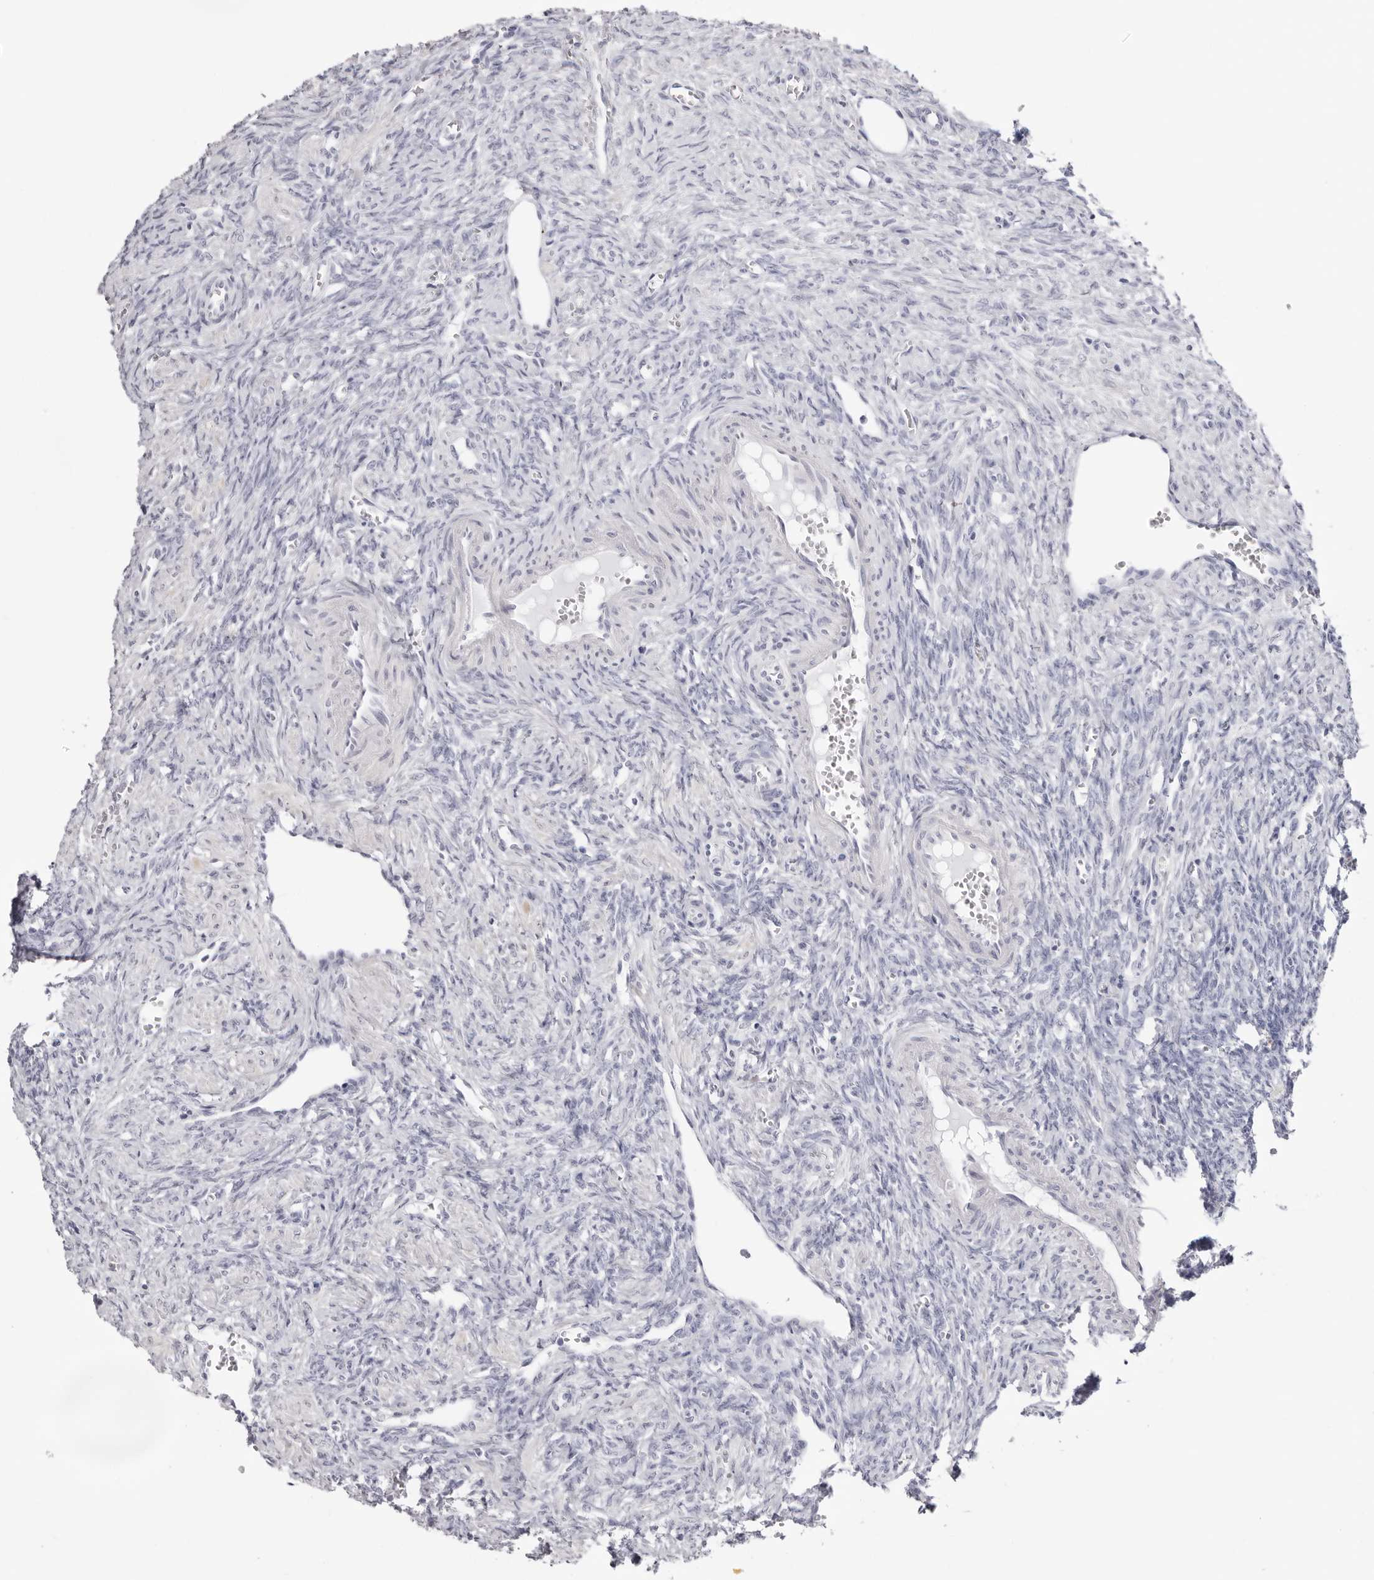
{"staining": {"intensity": "negative", "quantity": "none", "location": "none"}, "tissue": "ovary", "cell_type": "Ovarian stroma cells", "image_type": "normal", "snomed": [{"axis": "morphology", "description": "Normal tissue, NOS"}, {"axis": "topography", "description": "Ovary"}], "caption": "IHC image of benign ovary stained for a protein (brown), which exhibits no staining in ovarian stroma cells.", "gene": "INSL3", "patient": {"sex": "female", "age": 41}}